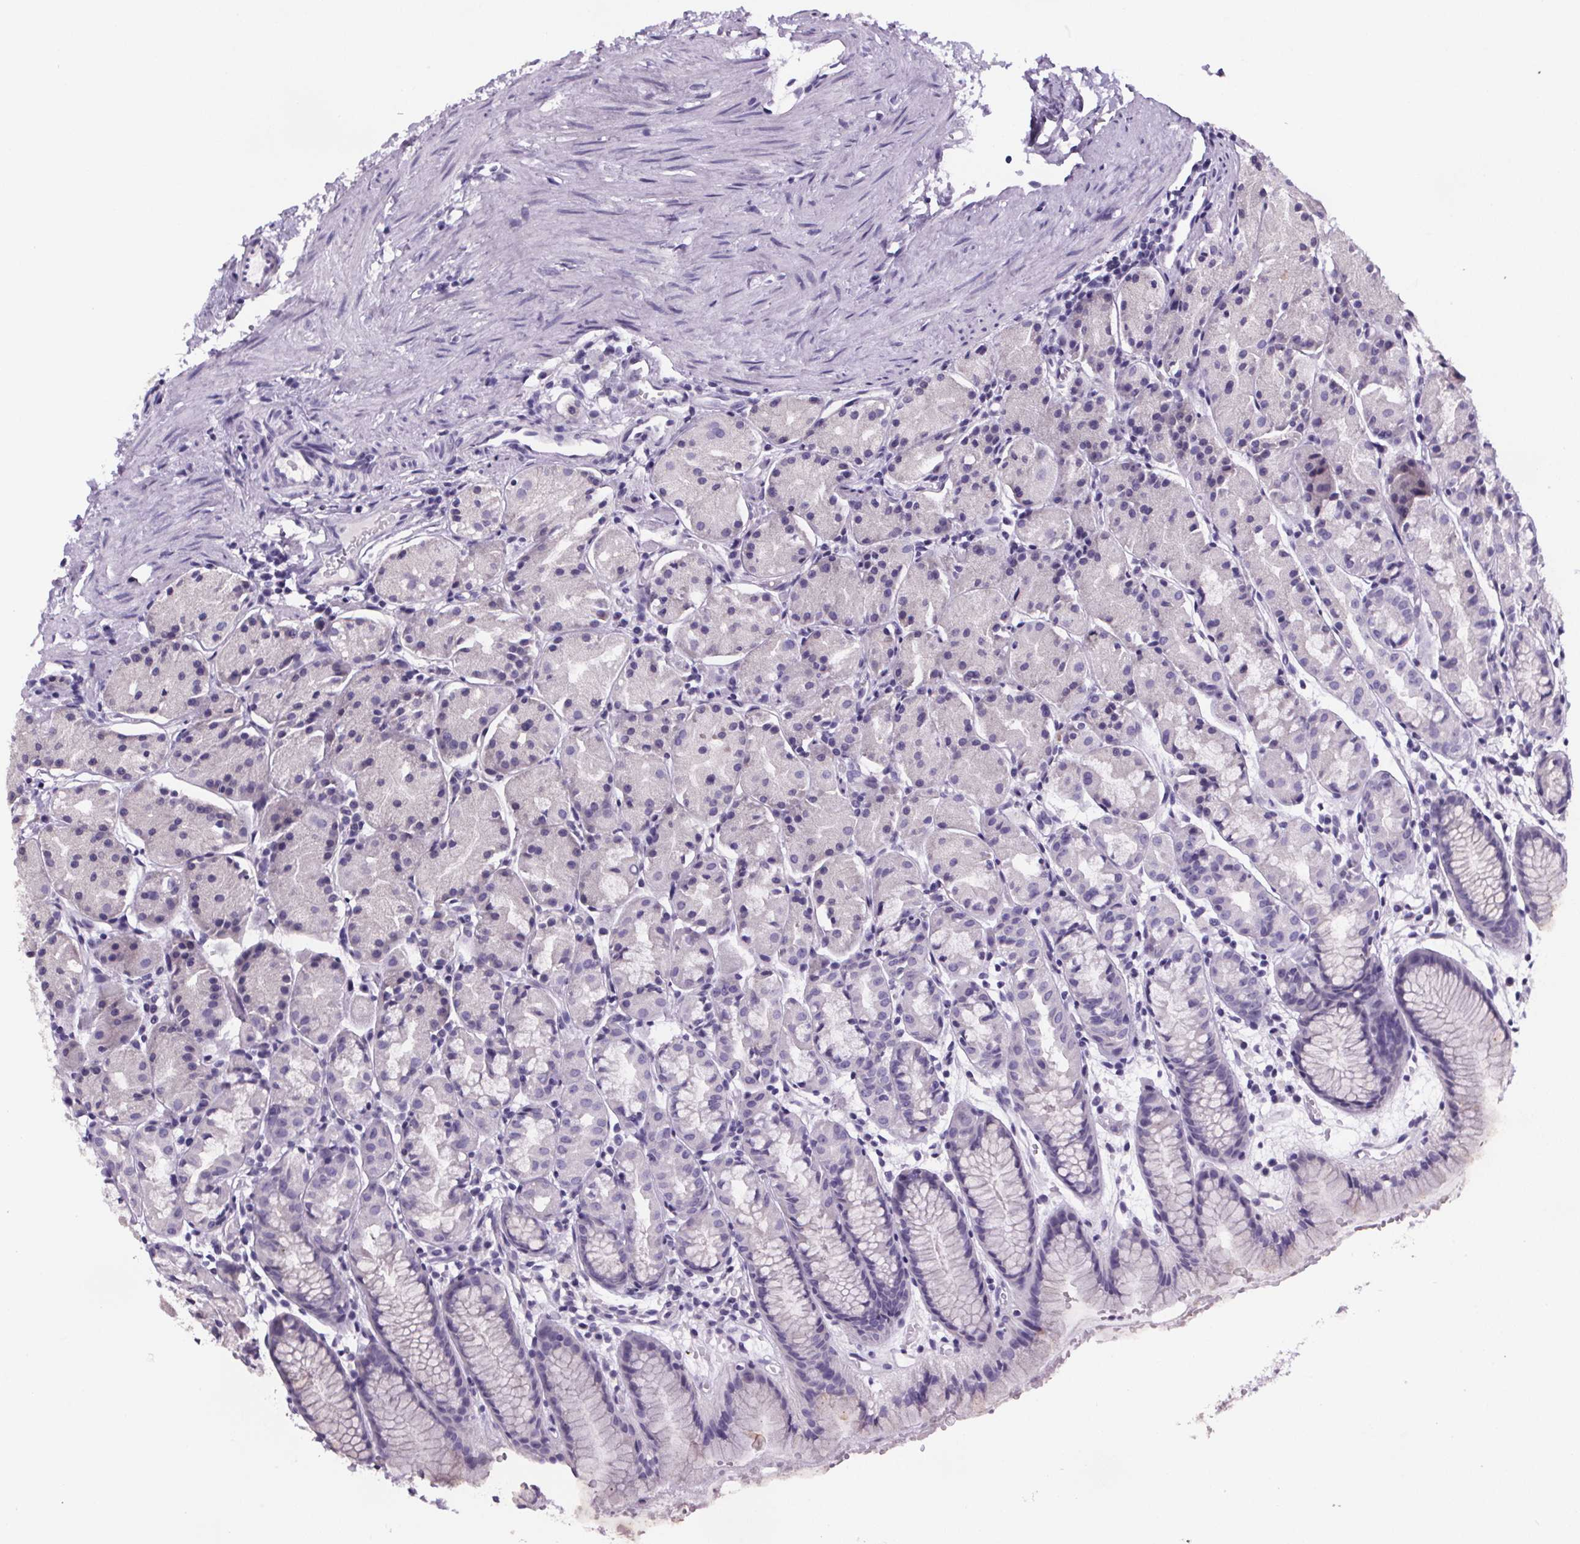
{"staining": {"intensity": "negative", "quantity": "none", "location": "none"}, "tissue": "stomach", "cell_type": "Glandular cells", "image_type": "normal", "snomed": [{"axis": "morphology", "description": "Normal tissue, NOS"}, {"axis": "topography", "description": "Stomach, upper"}], "caption": "A high-resolution micrograph shows IHC staining of benign stomach, which shows no significant staining in glandular cells. (DAB (3,3'-diaminobenzidine) immunohistochemistry, high magnification).", "gene": "CUBN", "patient": {"sex": "male", "age": 47}}